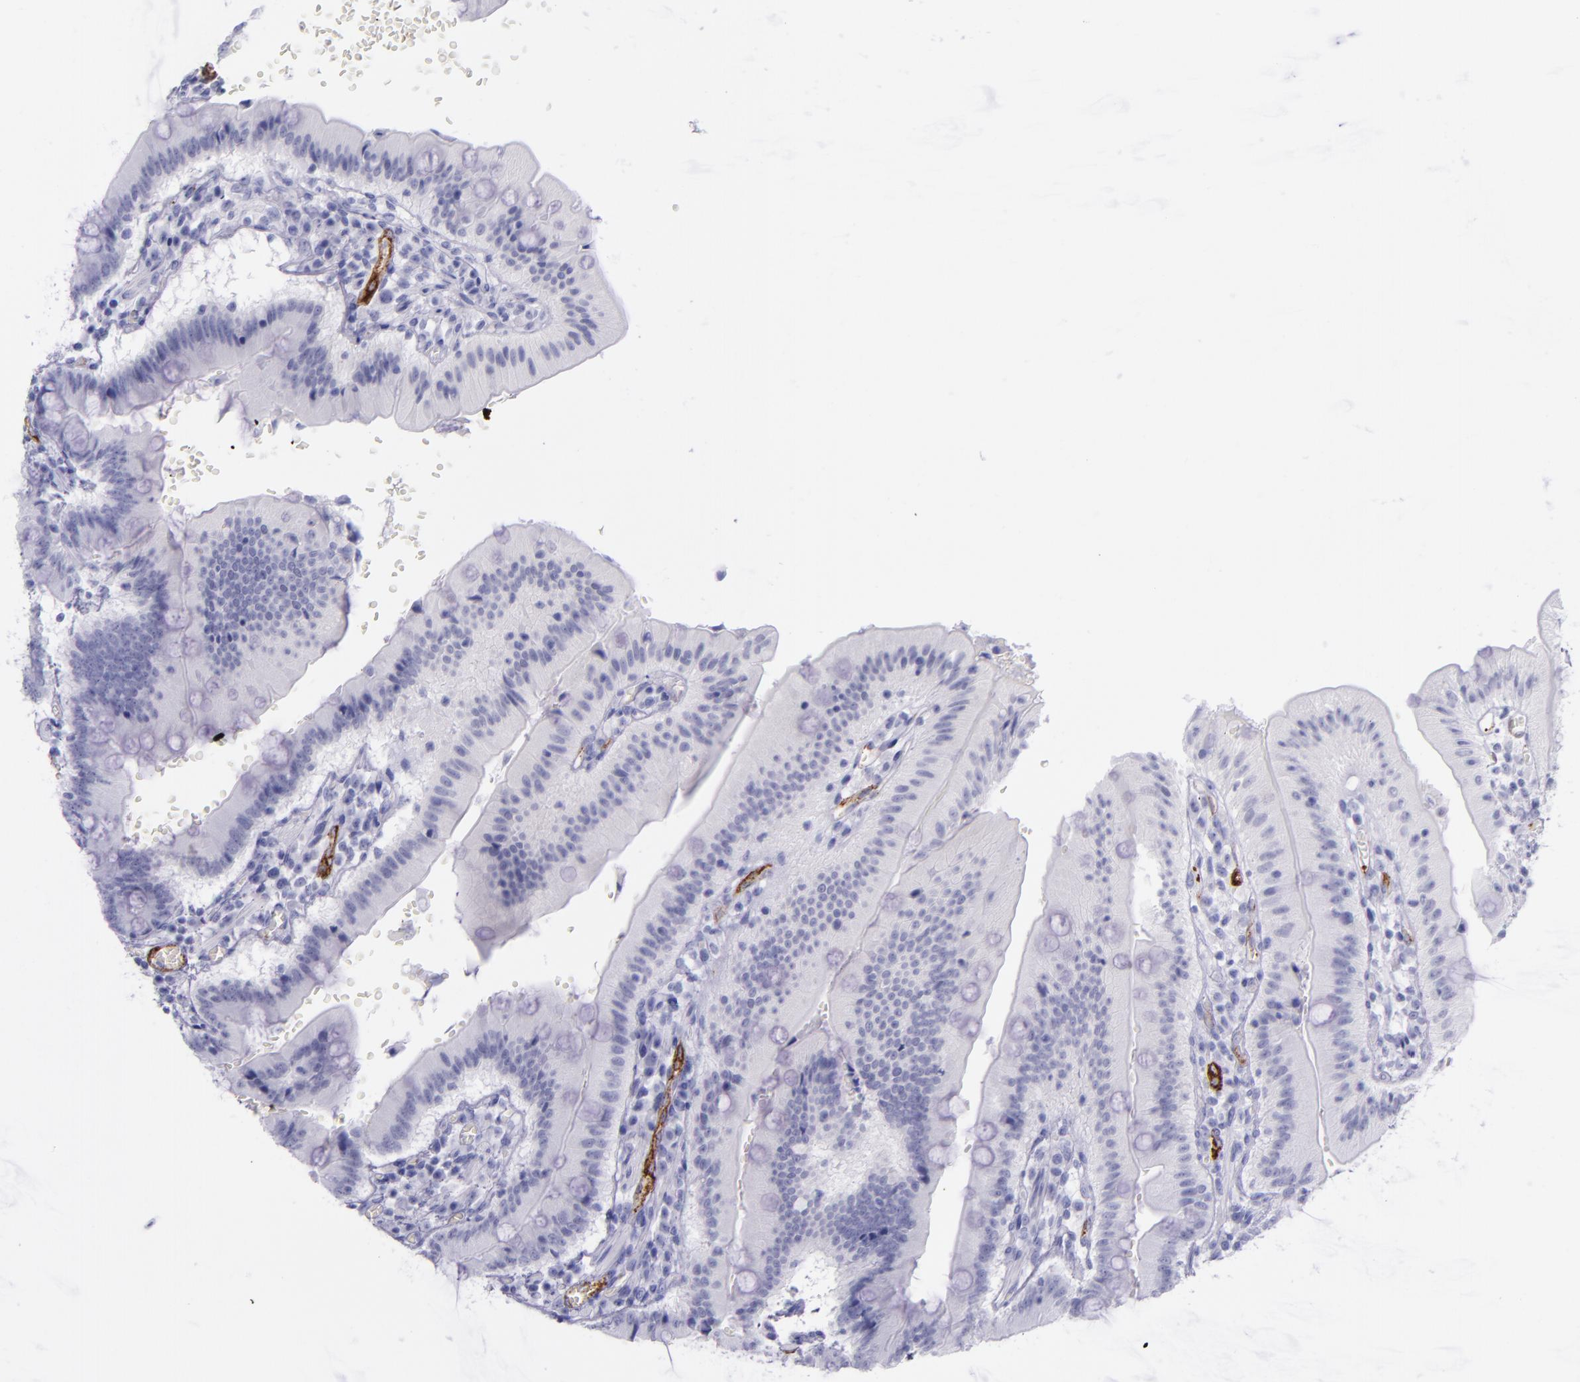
{"staining": {"intensity": "negative", "quantity": "none", "location": "none"}, "tissue": "small intestine", "cell_type": "Glandular cells", "image_type": "normal", "snomed": [{"axis": "morphology", "description": "Normal tissue, NOS"}, {"axis": "topography", "description": "Small intestine"}], "caption": "Immunohistochemical staining of normal human small intestine reveals no significant expression in glandular cells.", "gene": "SELE", "patient": {"sex": "male", "age": 71}}